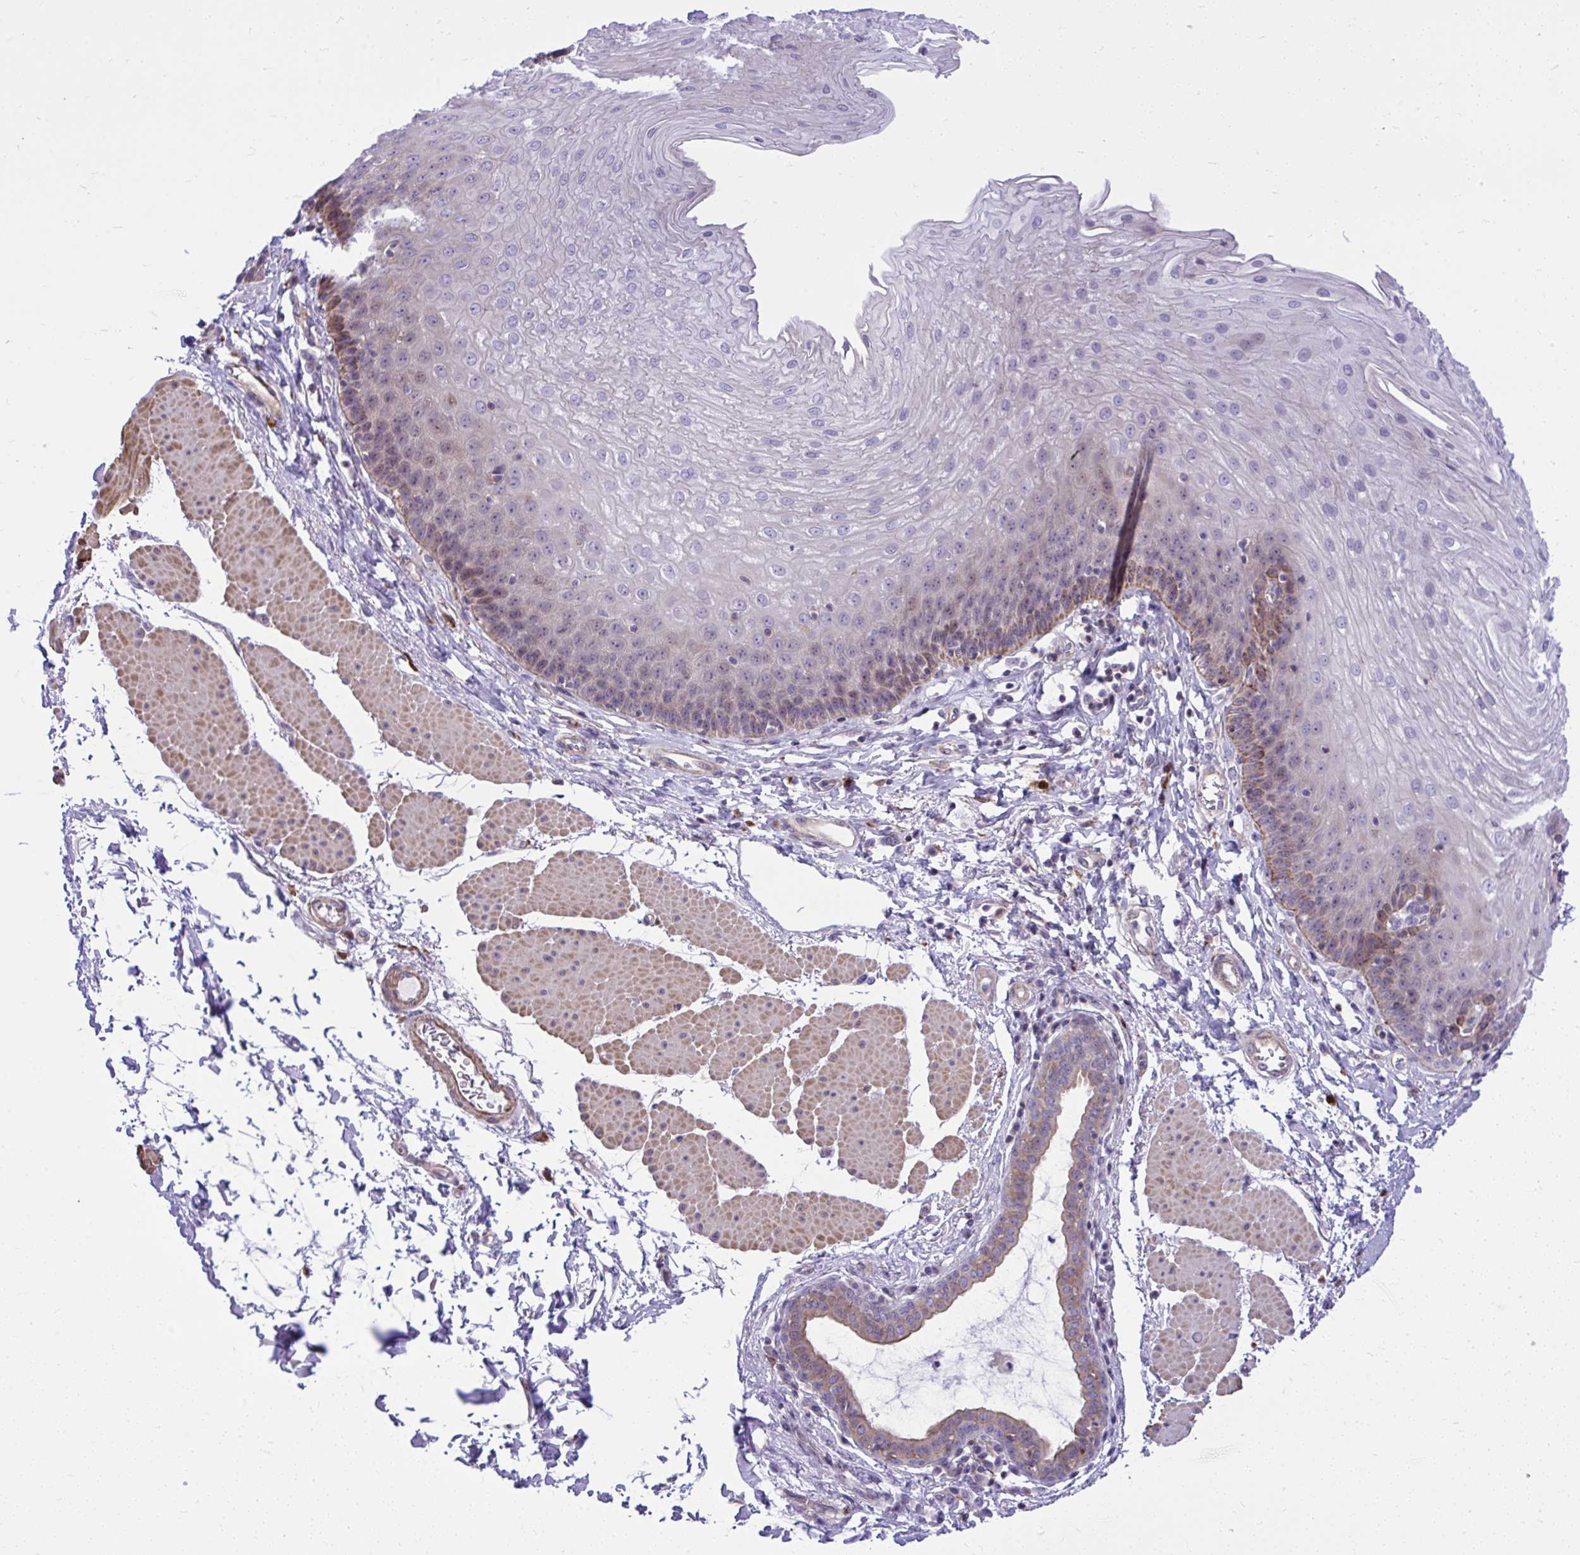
{"staining": {"intensity": "weak", "quantity": "<25%", "location": "cytoplasmic/membranous"}, "tissue": "esophagus", "cell_type": "Squamous epithelial cells", "image_type": "normal", "snomed": [{"axis": "morphology", "description": "Normal tissue, NOS"}, {"axis": "topography", "description": "Esophagus"}], "caption": "Esophagus stained for a protein using immunohistochemistry shows no positivity squamous epithelial cells.", "gene": "GRK4", "patient": {"sex": "female", "age": 81}}